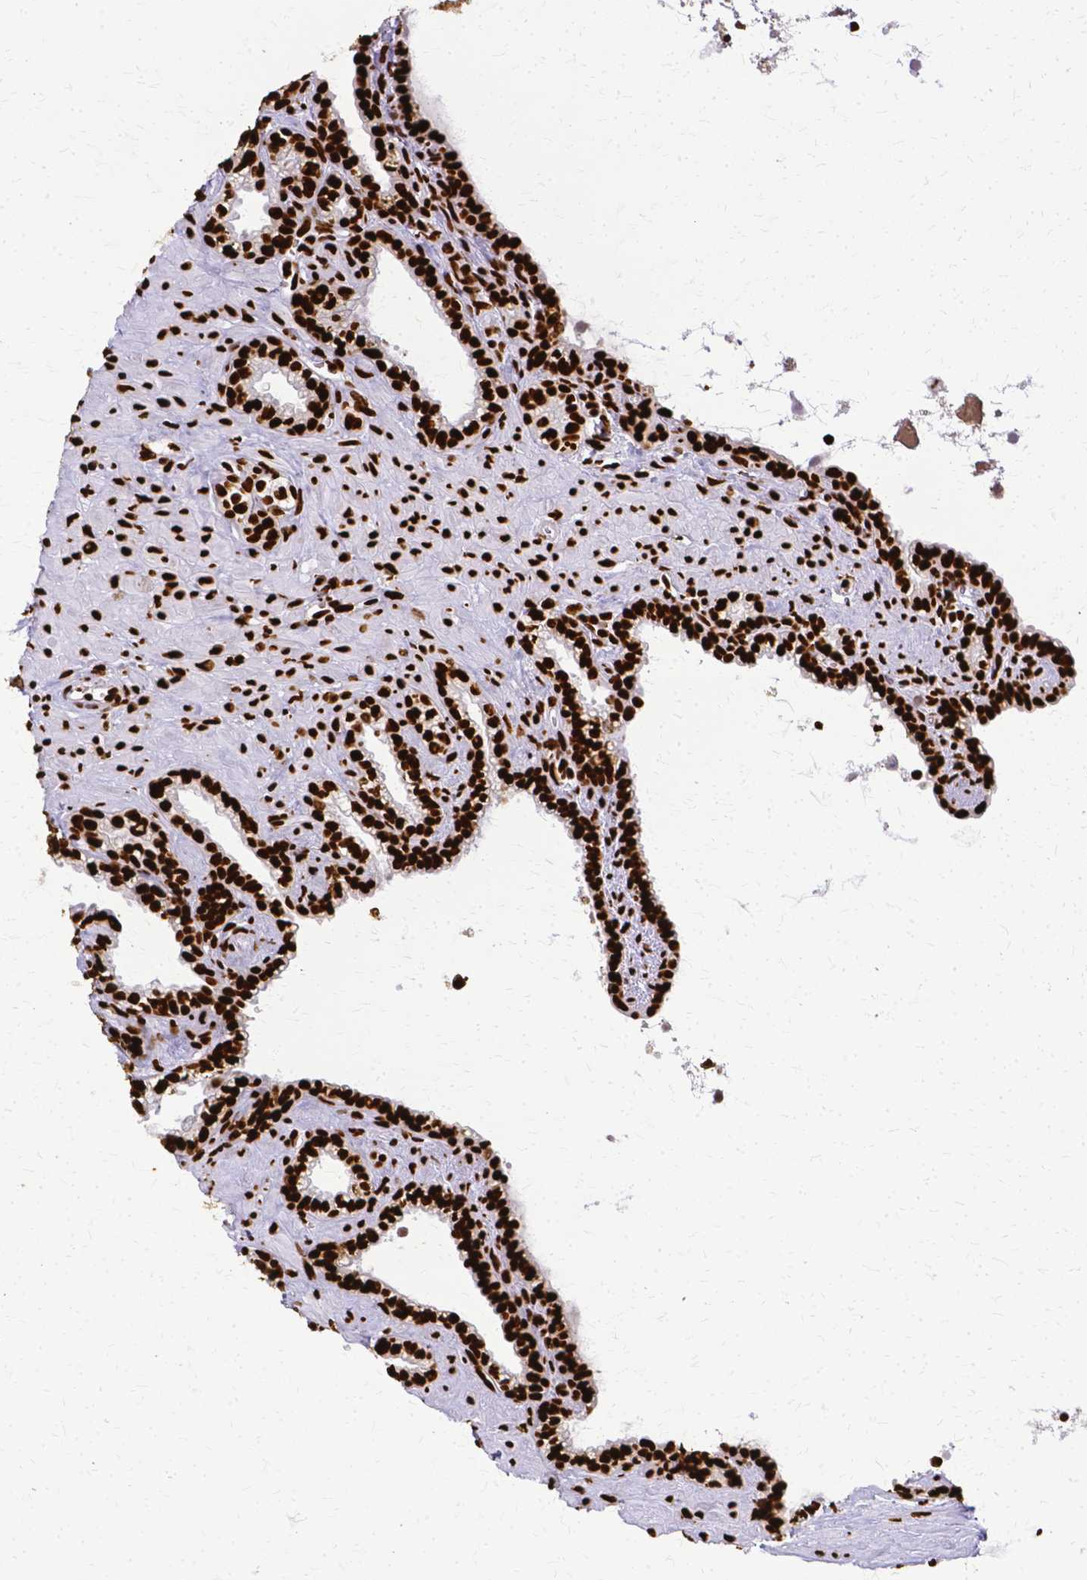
{"staining": {"intensity": "strong", "quantity": ">75%", "location": "nuclear"}, "tissue": "seminal vesicle", "cell_type": "Glandular cells", "image_type": "normal", "snomed": [{"axis": "morphology", "description": "Normal tissue, NOS"}, {"axis": "topography", "description": "Seminal veicle"}], "caption": "About >75% of glandular cells in normal human seminal vesicle exhibit strong nuclear protein expression as visualized by brown immunohistochemical staining.", "gene": "SFPQ", "patient": {"sex": "male", "age": 76}}